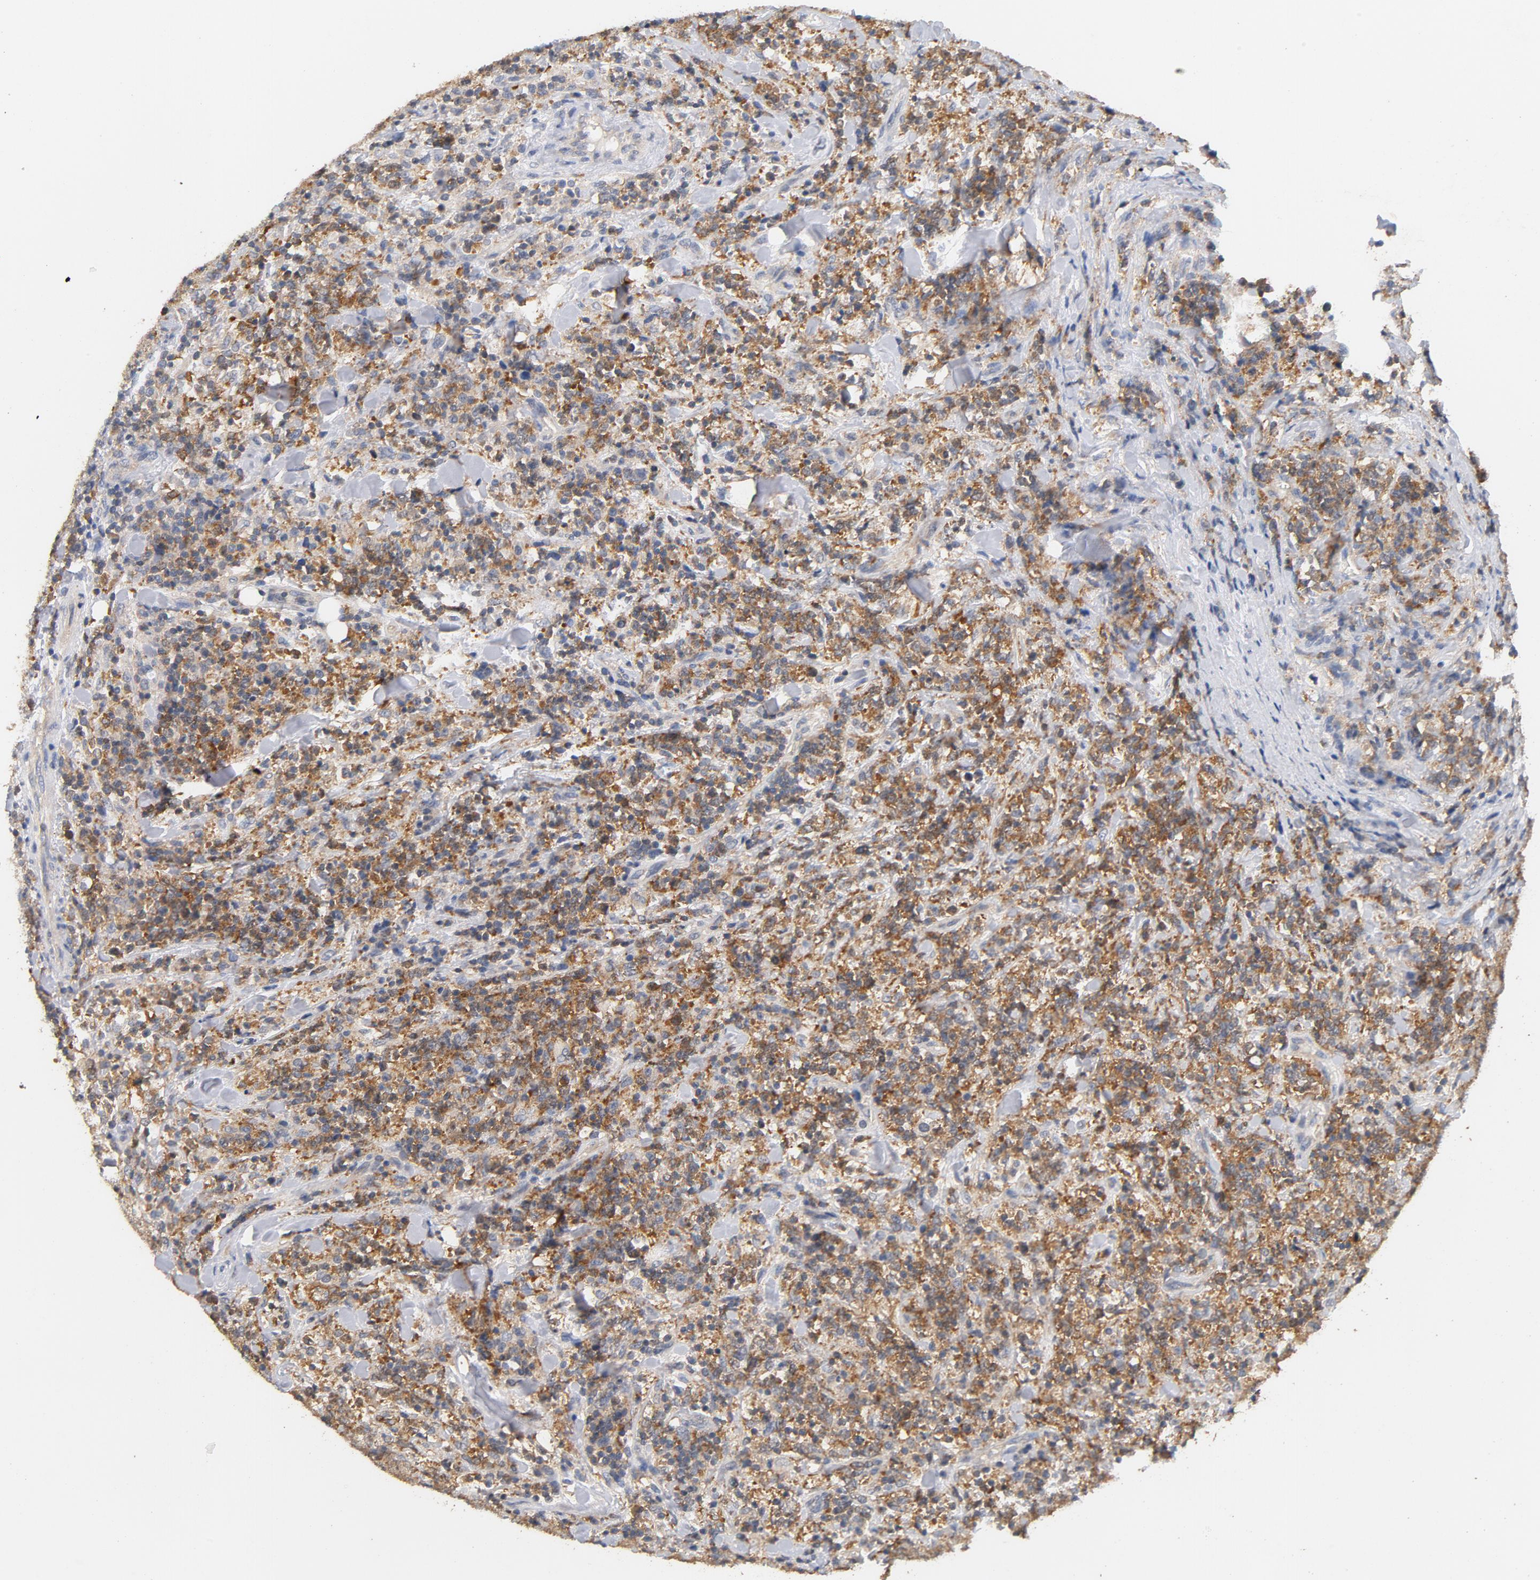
{"staining": {"intensity": "moderate", "quantity": ">75%", "location": "cytoplasmic/membranous"}, "tissue": "lymphoma", "cell_type": "Tumor cells", "image_type": "cancer", "snomed": [{"axis": "morphology", "description": "Malignant lymphoma, non-Hodgkin's type, High grade"}, {"axis": "topography", "description": "Soft tissue"}], "caption": "A brown stain shows moderate cytoplasmic/membranous staining of a protein in human lymphoma tumor cells.", "gene": "DDX6", "patient": {"sex": "male", "age": 18}}